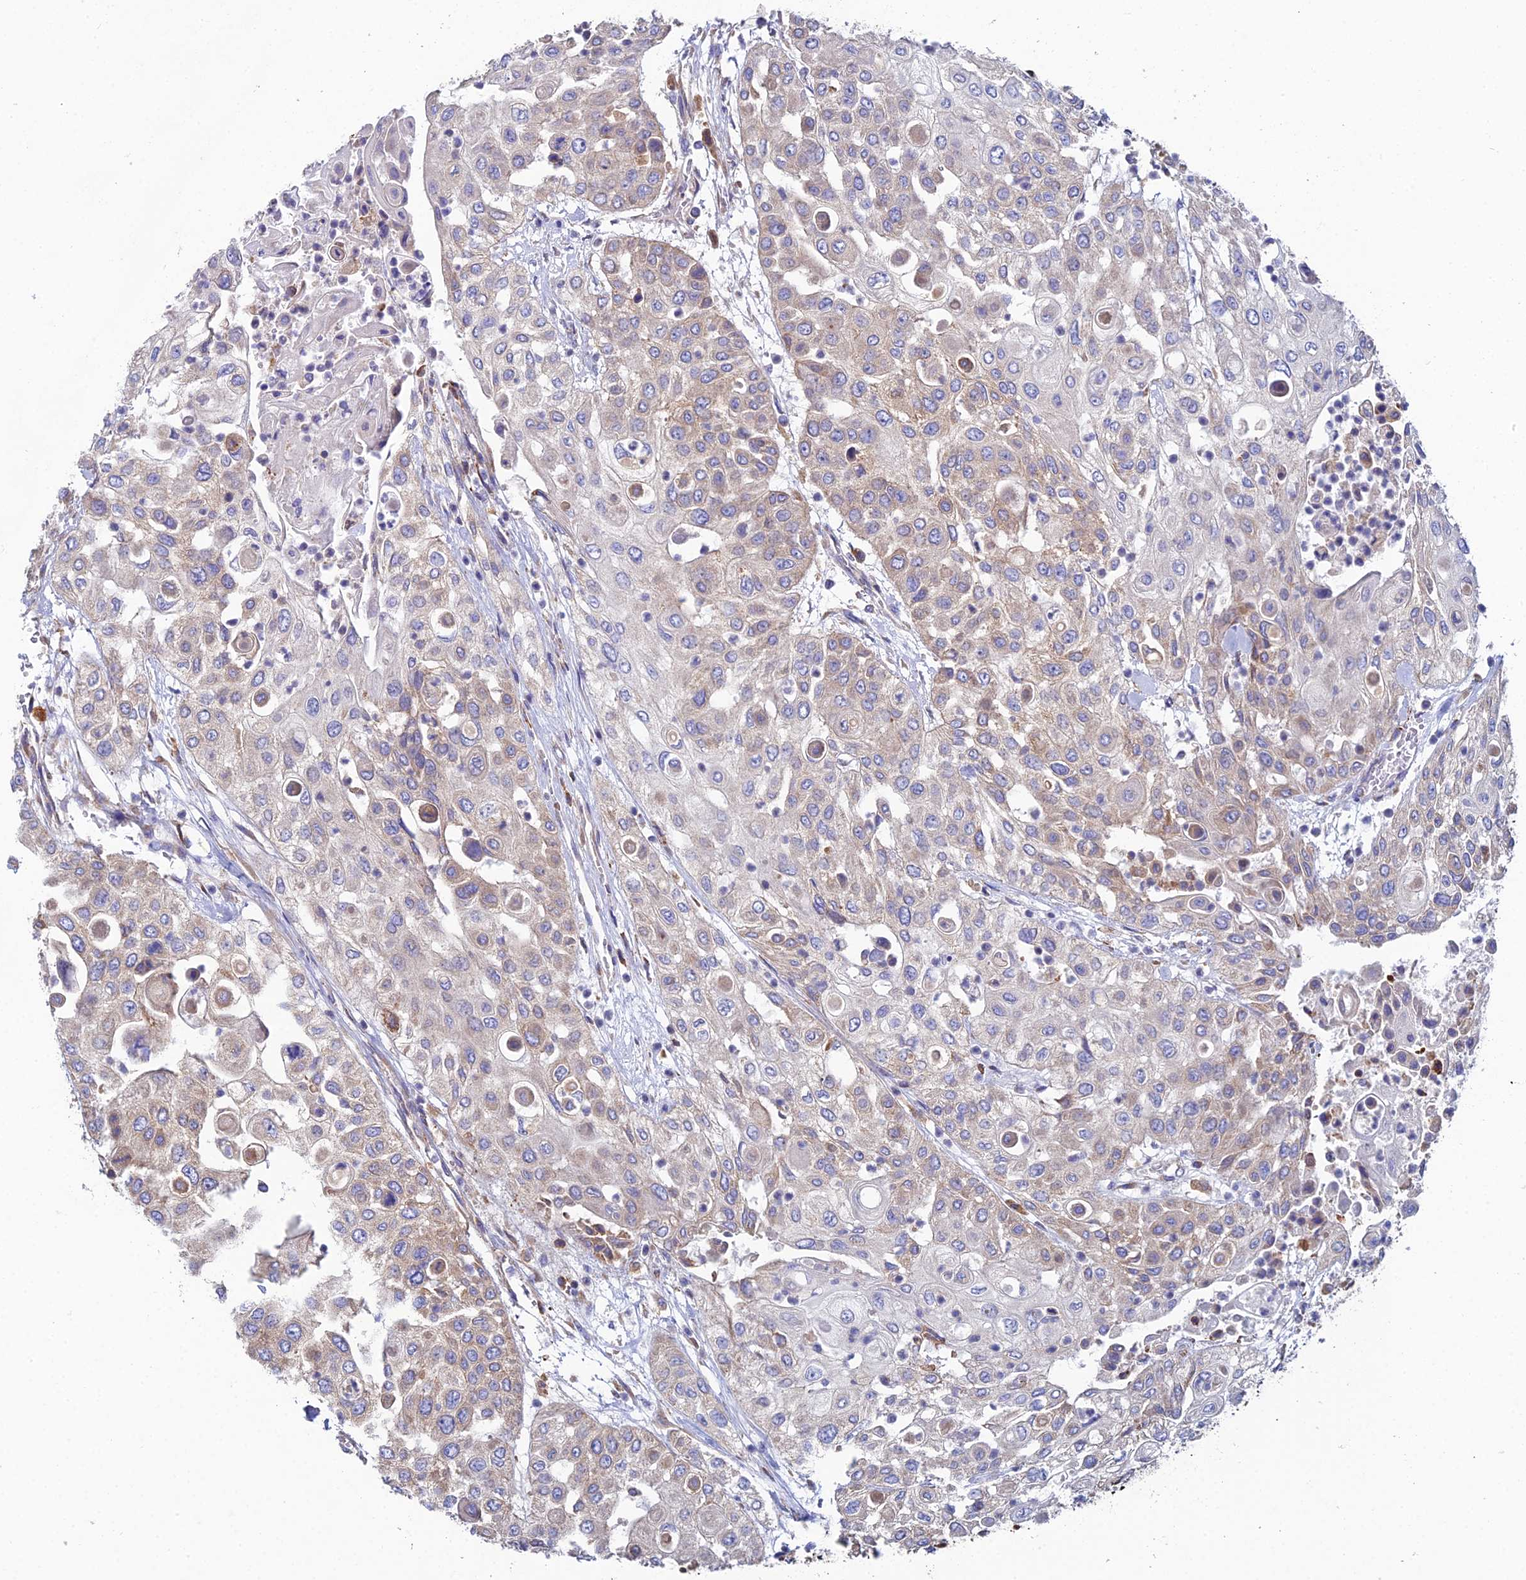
{"staining": {"intensity": "weak", "quantity": "<25%", "location": "cytoplasmic/membranous"}, "tissue": "urothelial cancer", "cell_type": "Tumor cells", "image_type": "cancer", "snomed": [{"axis": "morphology", "description": "Urothelial carcinoma, High grade"}, {"axis": "topography", "description": "Urinary bladder"}], "caption": "Tumor cells show no significant protein staining in urothelial cancer.", "gene": "CLCN3", "patient": {"sex": "female", "age": 79}}